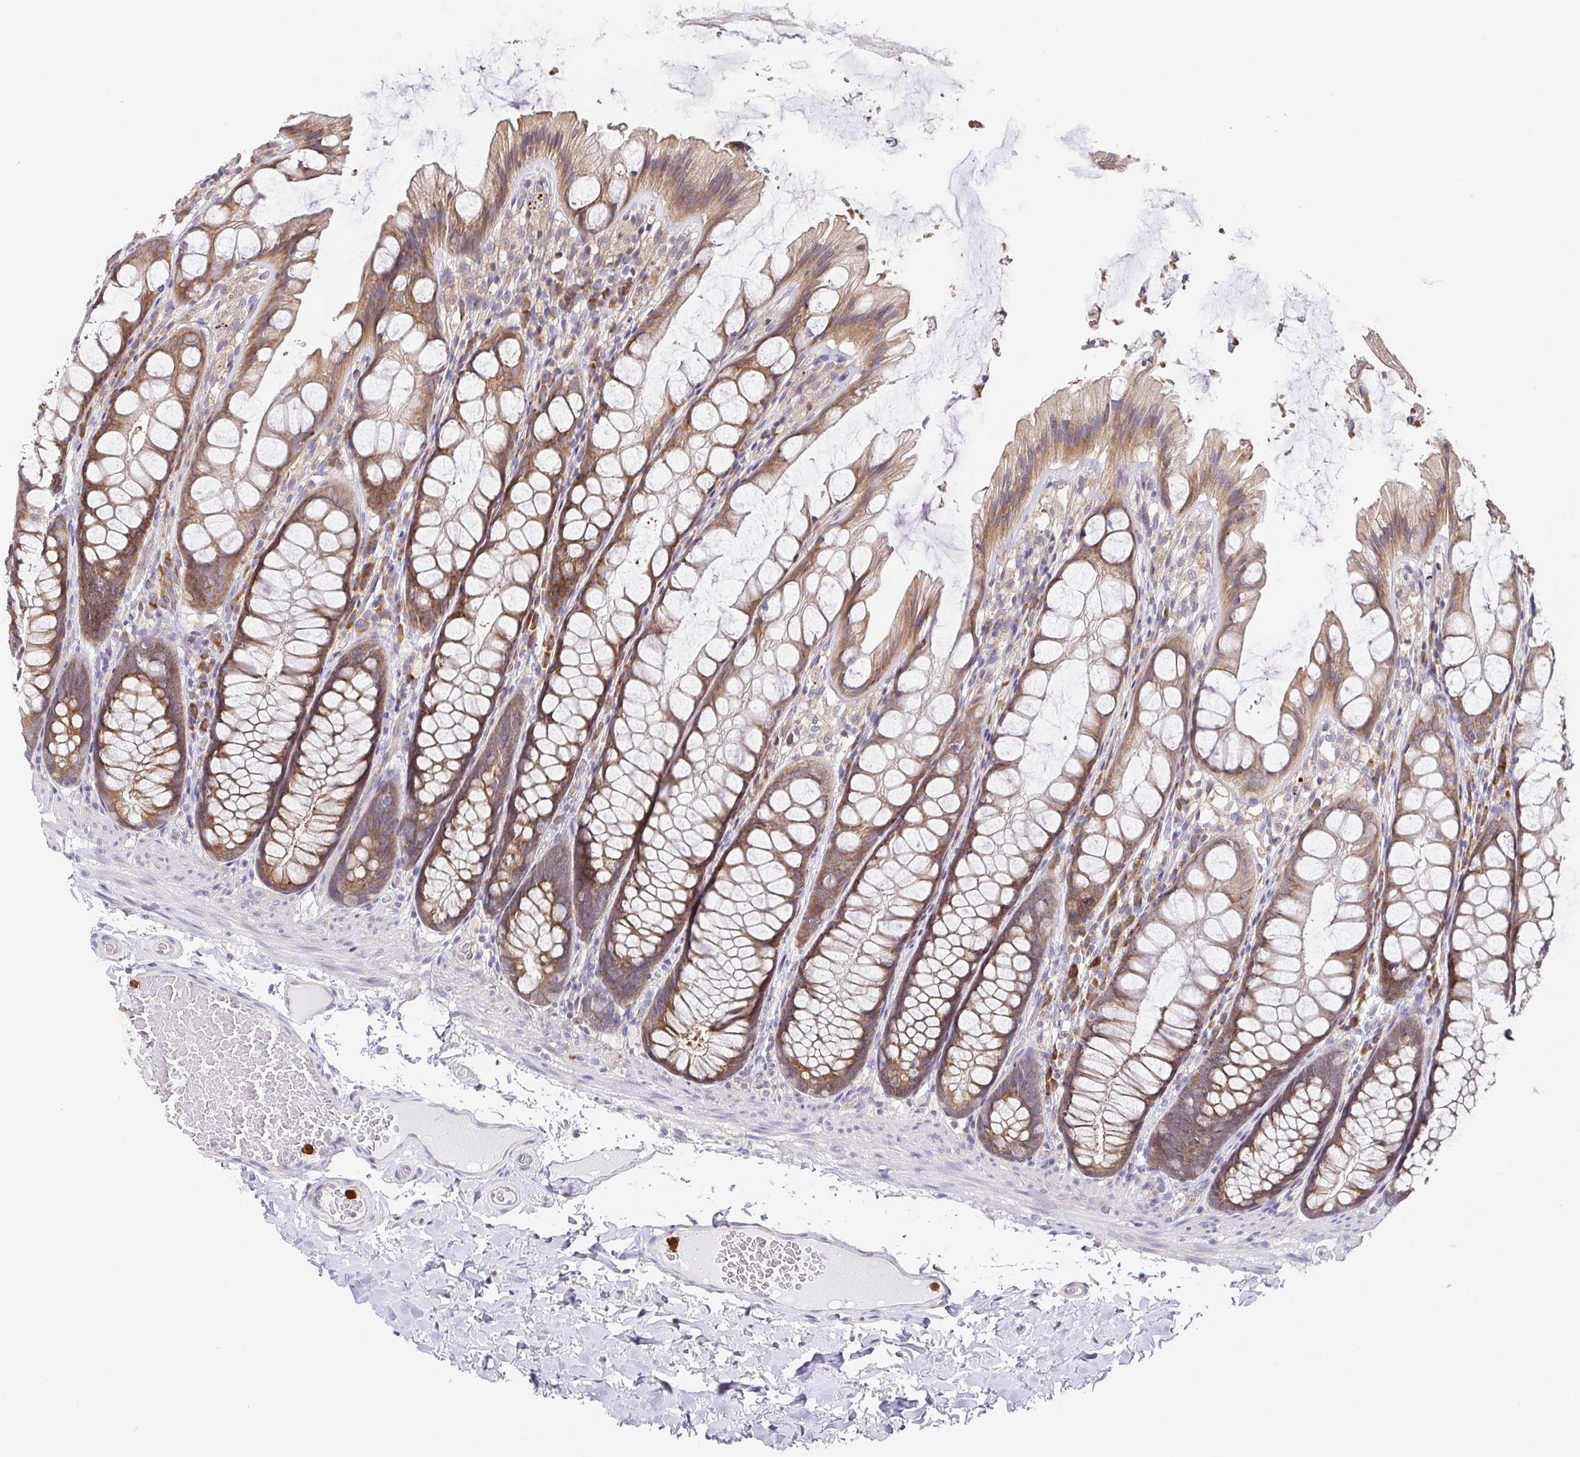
{"staining": {"intensity": "negative", "quantity": "none", "location": "none"}, "tissue": "colon", "cell_type": "Endothelial cells", "image_type": "normal", "snomed": [{"axis": "morphology", "description": "Normal tissue, NOS"}, {"axis": "topography", "description": "Colon"}], "caption": "Protein analysis of normal colon displays no significant positivity in endothelial cells. (DAB (3,3'-diaminobenzidine) immunohistochemistry (IHC) with hematoxylin counter stain).", "gene": "PDPK1", "patient": {"sex": "male", "age": 47}}